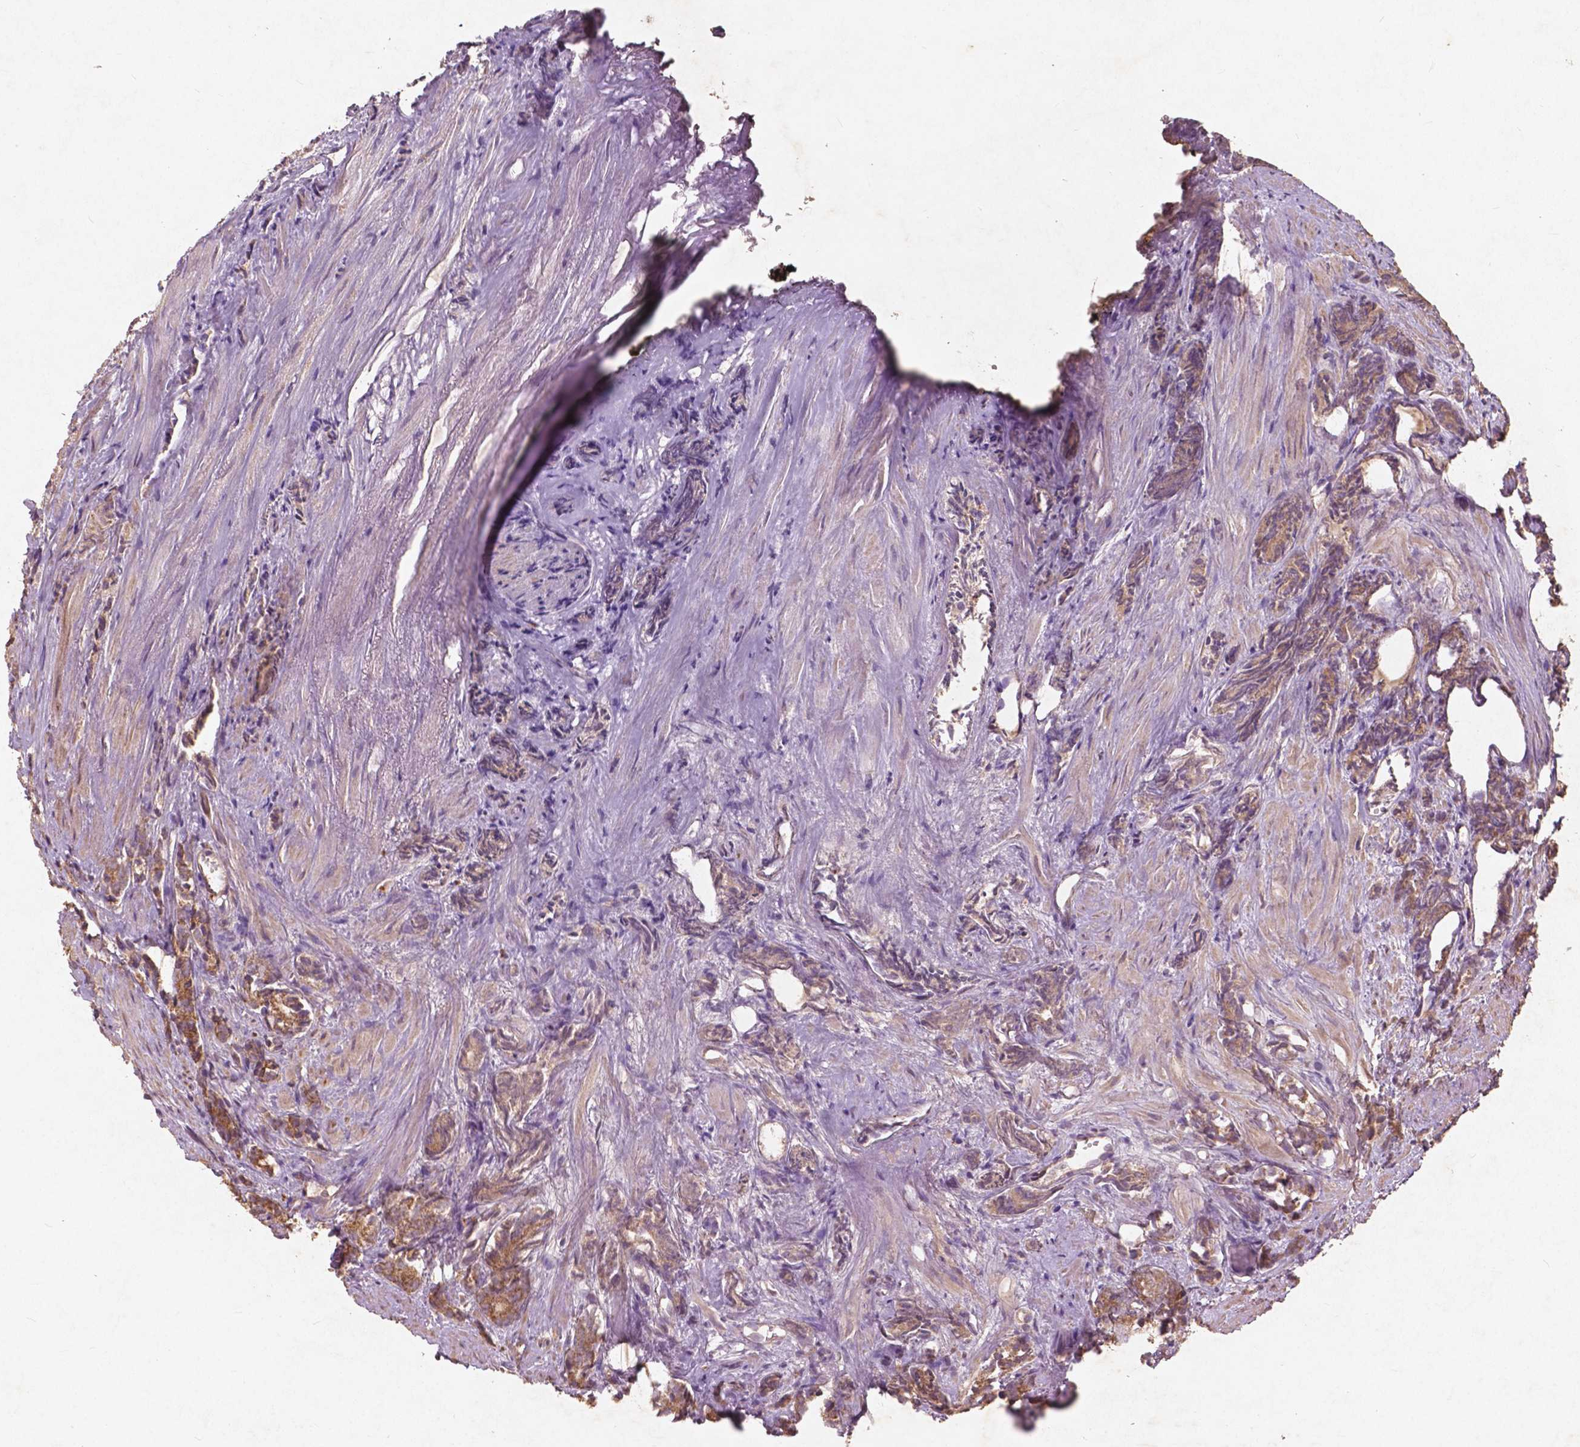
{"staining": {"intensity": "moderate", "quantity": ">75%", "location": "cytoplasmic/membranous"}, "tissue": "prostate cancer", "cell_type": "Tumor cells", "image_type": "cancer", "snomed": [{"axis": "morphology", "description": "Adenocarcinoma, High grade"}, {"axis": "topography", "description": "Prostate"}], "caption": "Immunohistochemical staining of human prostate cancer (adenocarcinoma (high-grade)) displays medium levels of moderate cytoplasmic/membranous protein expression in about >75% of tumor cells. Using DAB (brown) and hematoxylin (blue) stains, captured at high magnification using brightfield microscopy.", "gene": "ST6GALNAC5", "patient": {"sex": "male", "age": 84}}